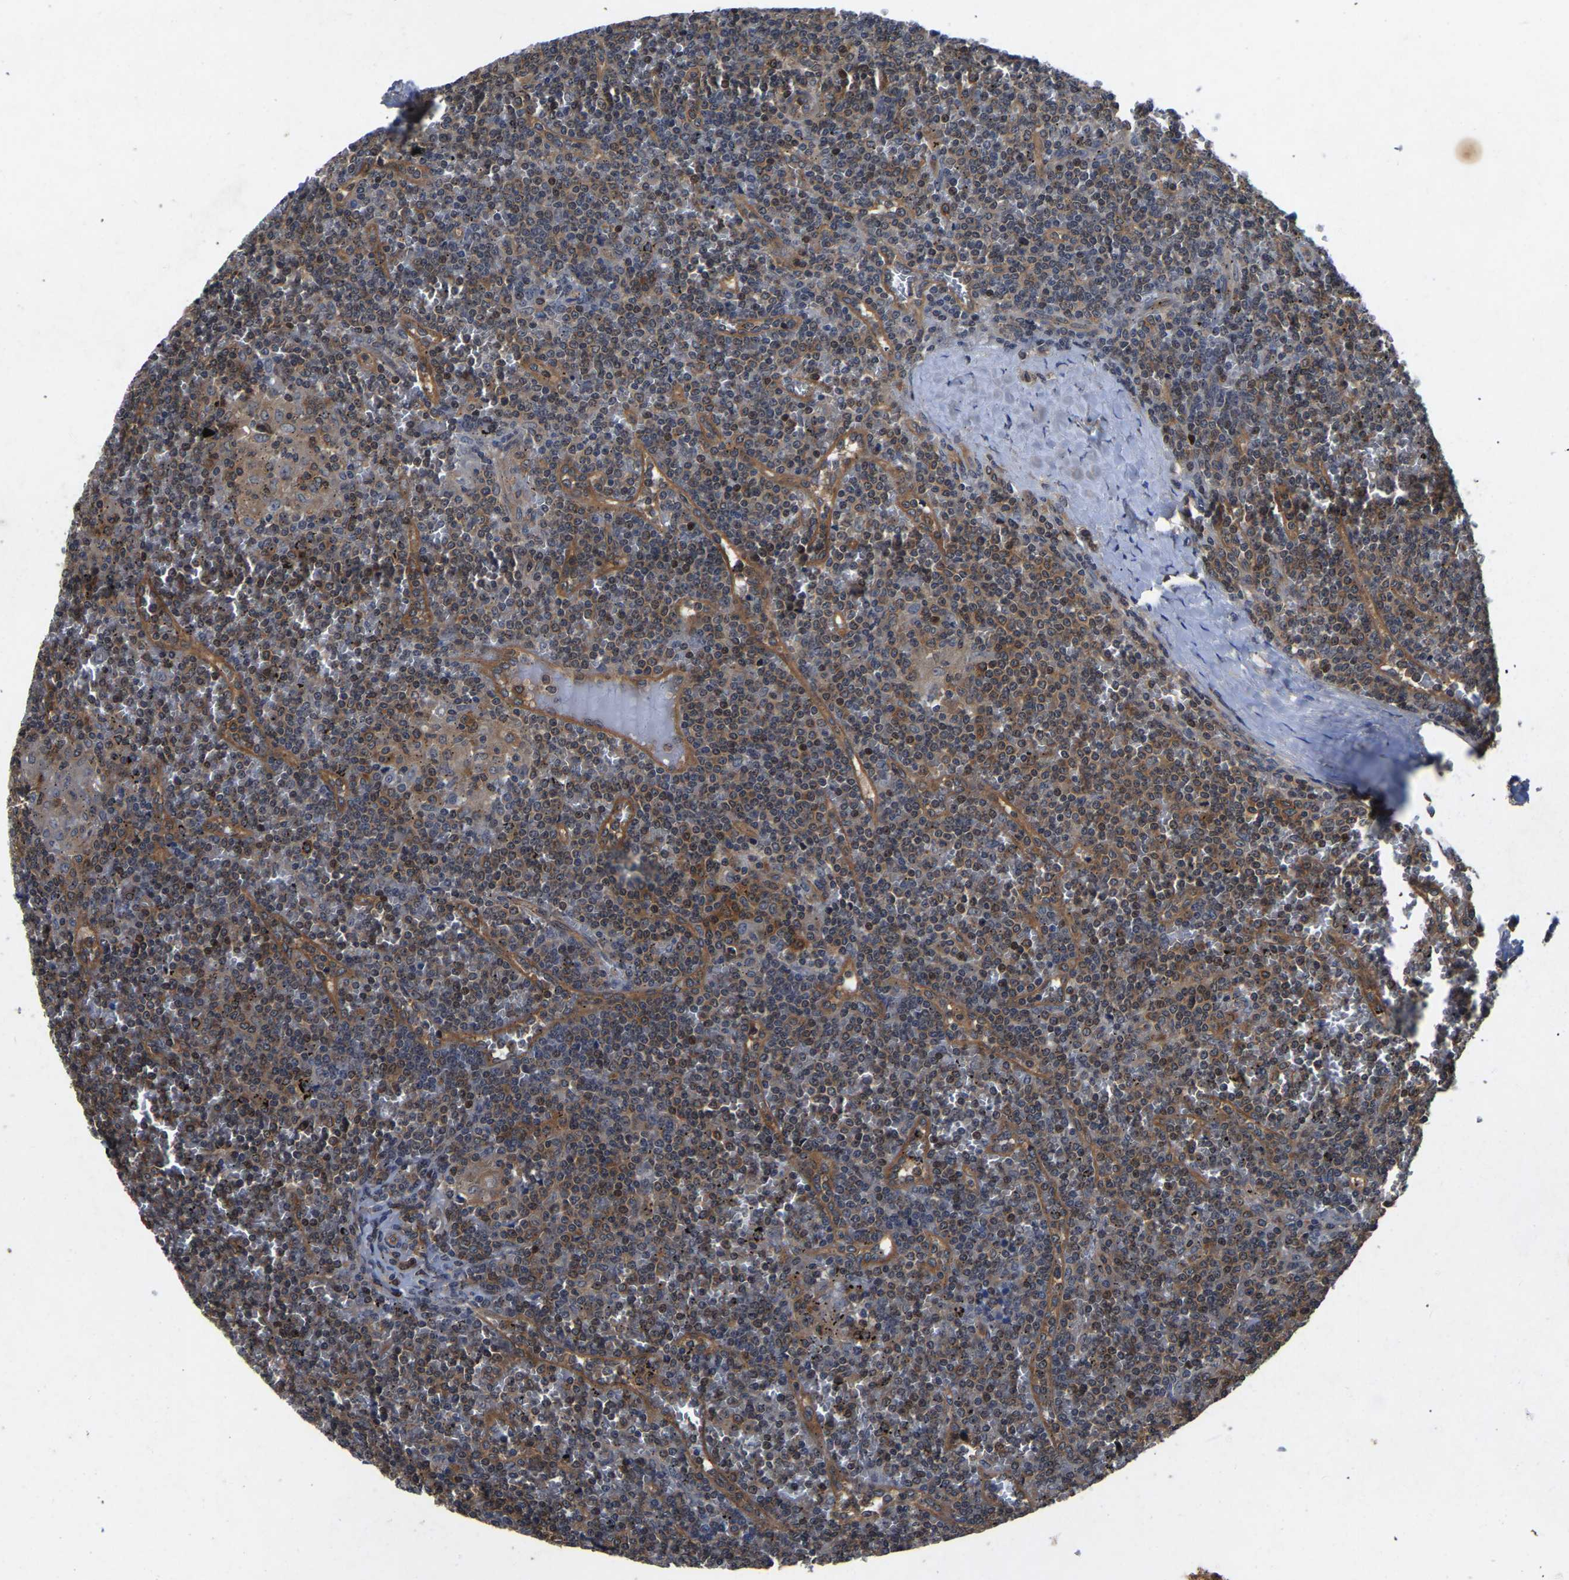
{"staining": {"intensity": "moderate", "quantity": "25%-75%", "location": "cytoplasmic/membranous"}, "tissue": "lymphoma", "cell_type": "Tumor cells", "image_type": "cancer", "snomed": [{"axis": "morphology", "description": "Malignant lymphoma, non-Hodgkin's type, Low grade"}, {"axis": "topography", "description": "Spleen"}], "caption": "Lymphoma stained for a protein exhibits moderate cytoplasmic/membranous positivity in tumor cells.", "gene": "FGD5", "patient": {"sex": "female", "age": 19}}